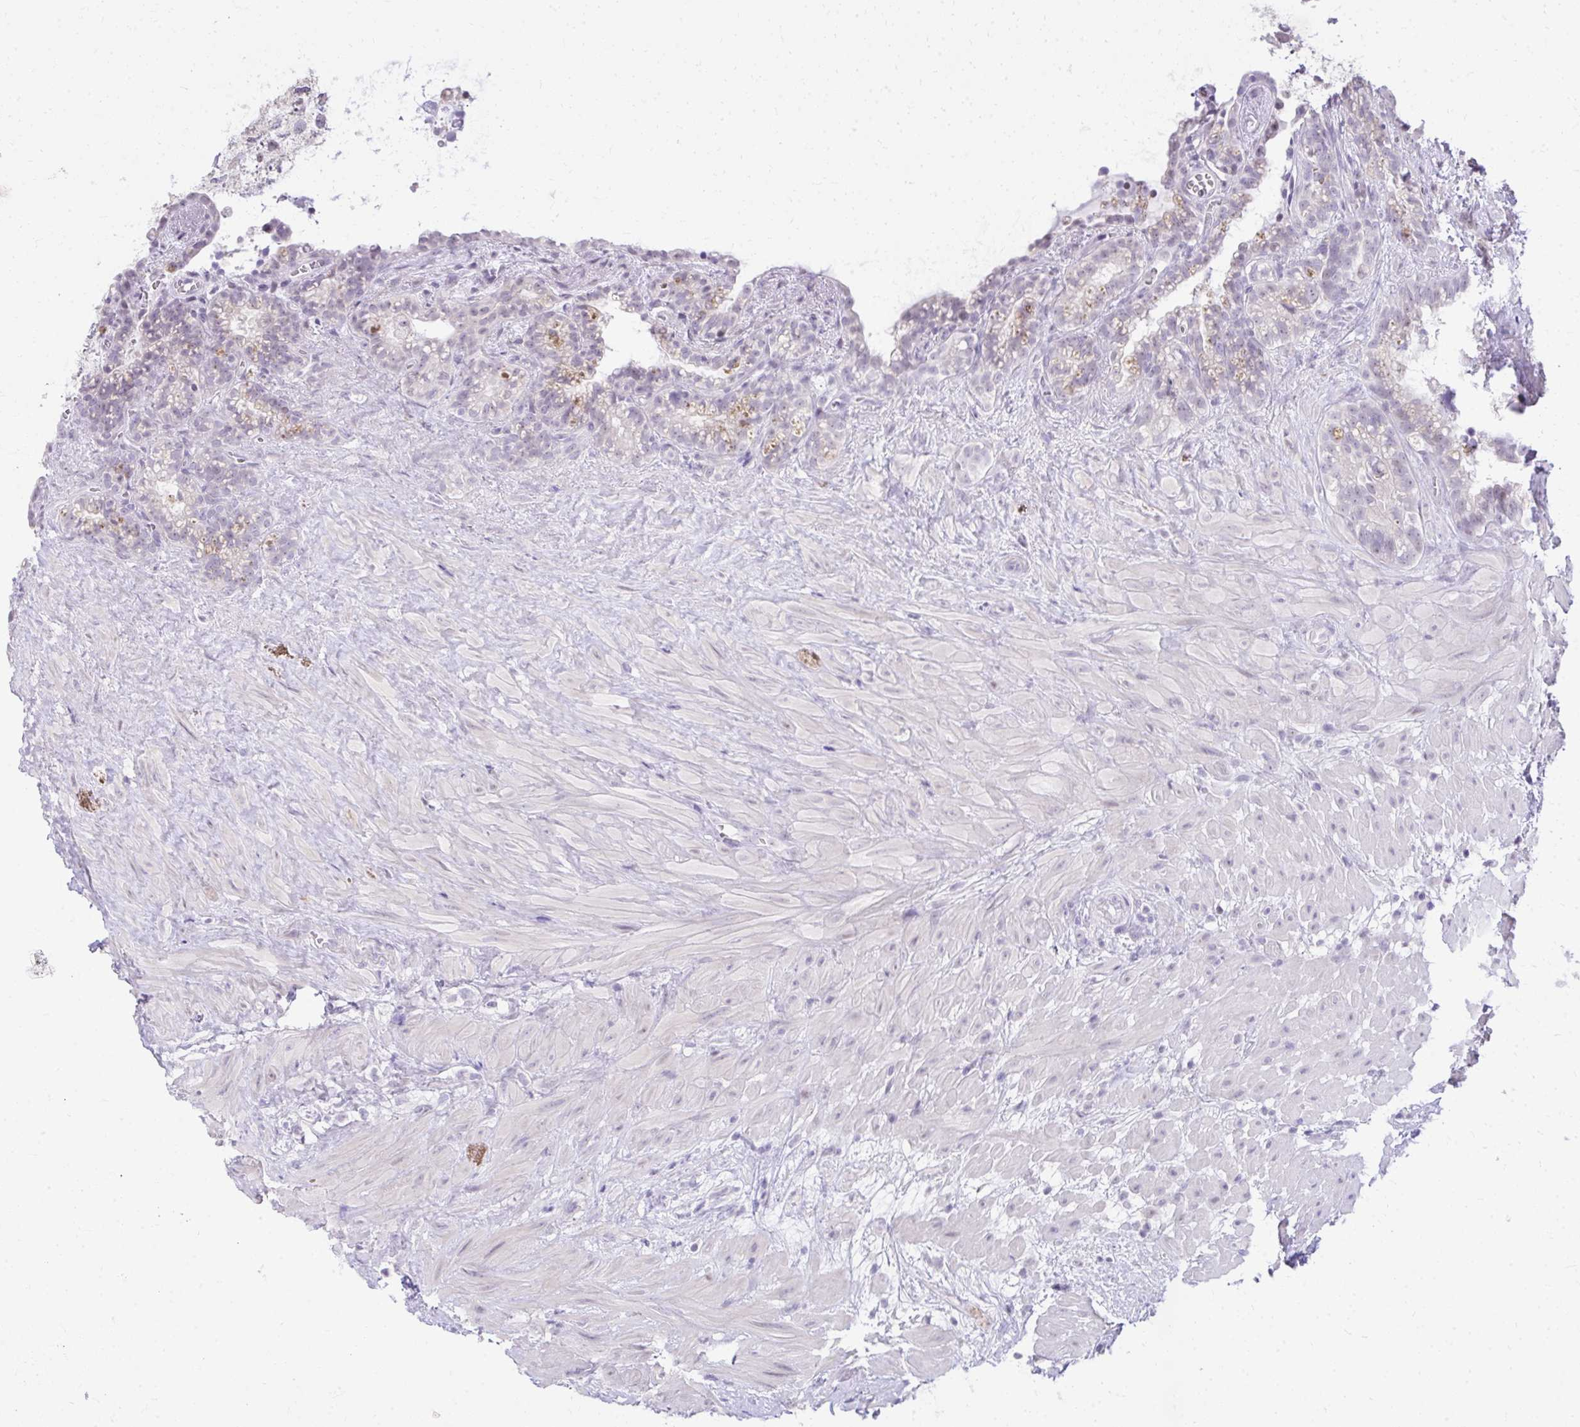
{"staining": {"intensity": "negative", "quantity": "none", "location": "none"}, "tissue": "seminal vesicle", "cell_type": "Glandular cells", "image_type": "normal", "snomed": [{"axis": "morphology", "description": "Normal tissue, NOS"}, {"axis": "topography", "description": "Seminal veicle"}], "caption": "This image is of benign seminal vesicle stained with immunohistochemistry (IHC) to label a protein in brown with the nuclei are counter-stained blue. There is no positivity in glandular cells.", "gene": "EID3", "patient": {"sex": "male", "age": 76}}